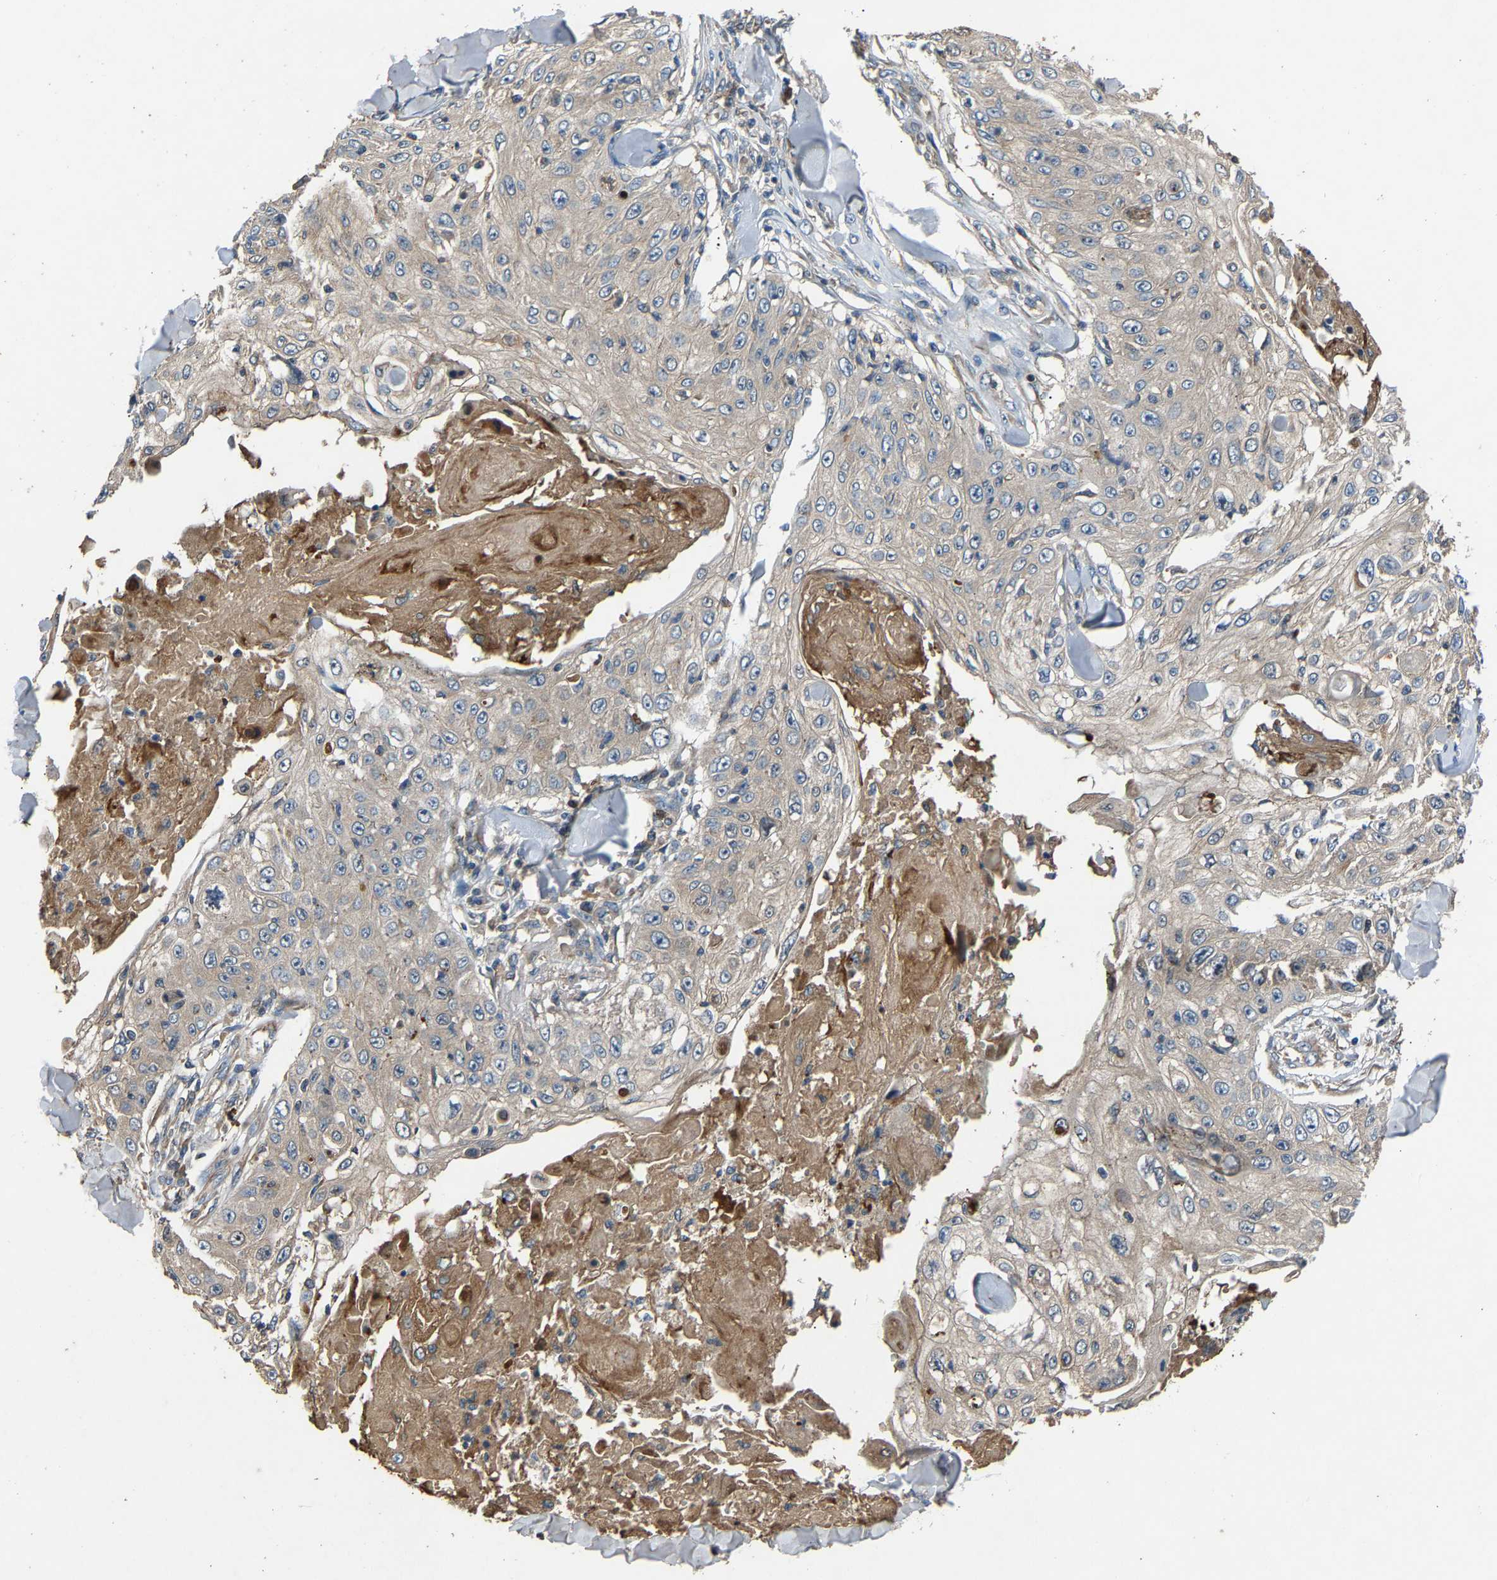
{"staining": {"intensity": "negative", "quantity": "none", "location": "none"}, "tissue": "skin cancer", "cell_type": "Tumor cells", "image_type": "cancer", "snomed": [{"axis": "morphology", "description": "Squamous cell carcinoma, NOS"}, {"axis": "topography", "description": "Skin"}], "caption": "The image shows no significant positivity in tumor cells of skin cancer.", "gene": "PPID", "patient": {"sex": "male", "age": 86}}